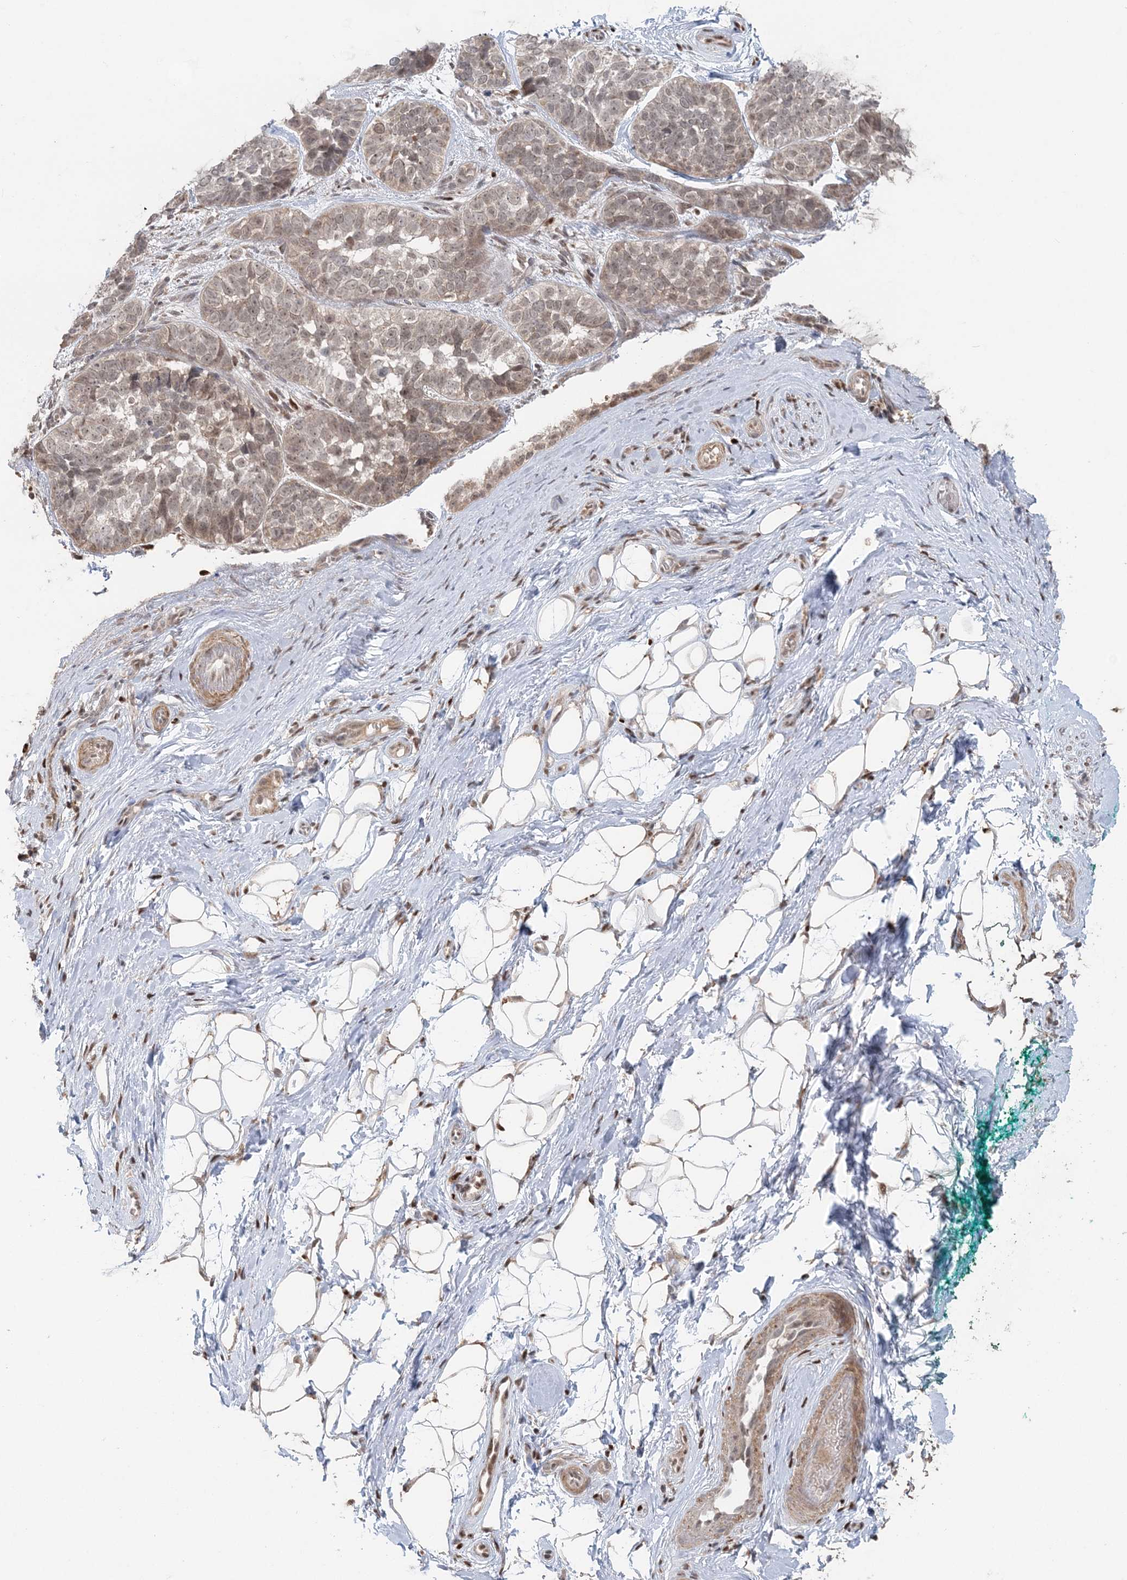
{"staining": {"intensity": "weak", "quantity": ">75%", "location": "nuclear"}, "tissue": "skin cancer", "cell_type": "Tumor cells", "image_type": "cancer", "snomed": [{"axis": "morphology", "description": "Basal cell carcinoma"}, {"axis": "topography", "description": "Skin"}], "caption": "Immunohistochemistry (IHC) micrograph of neoplastic tissue: skin basal cell carcinoma stained using immunohistochemistry (IHC) demonstrates low levels of weak protein expression localized specifically in the nuclear of tumor cells, appearing as a nuclear brown color.", "gene": "SLU7", "patient": {"sex": "male", "age": 62}}